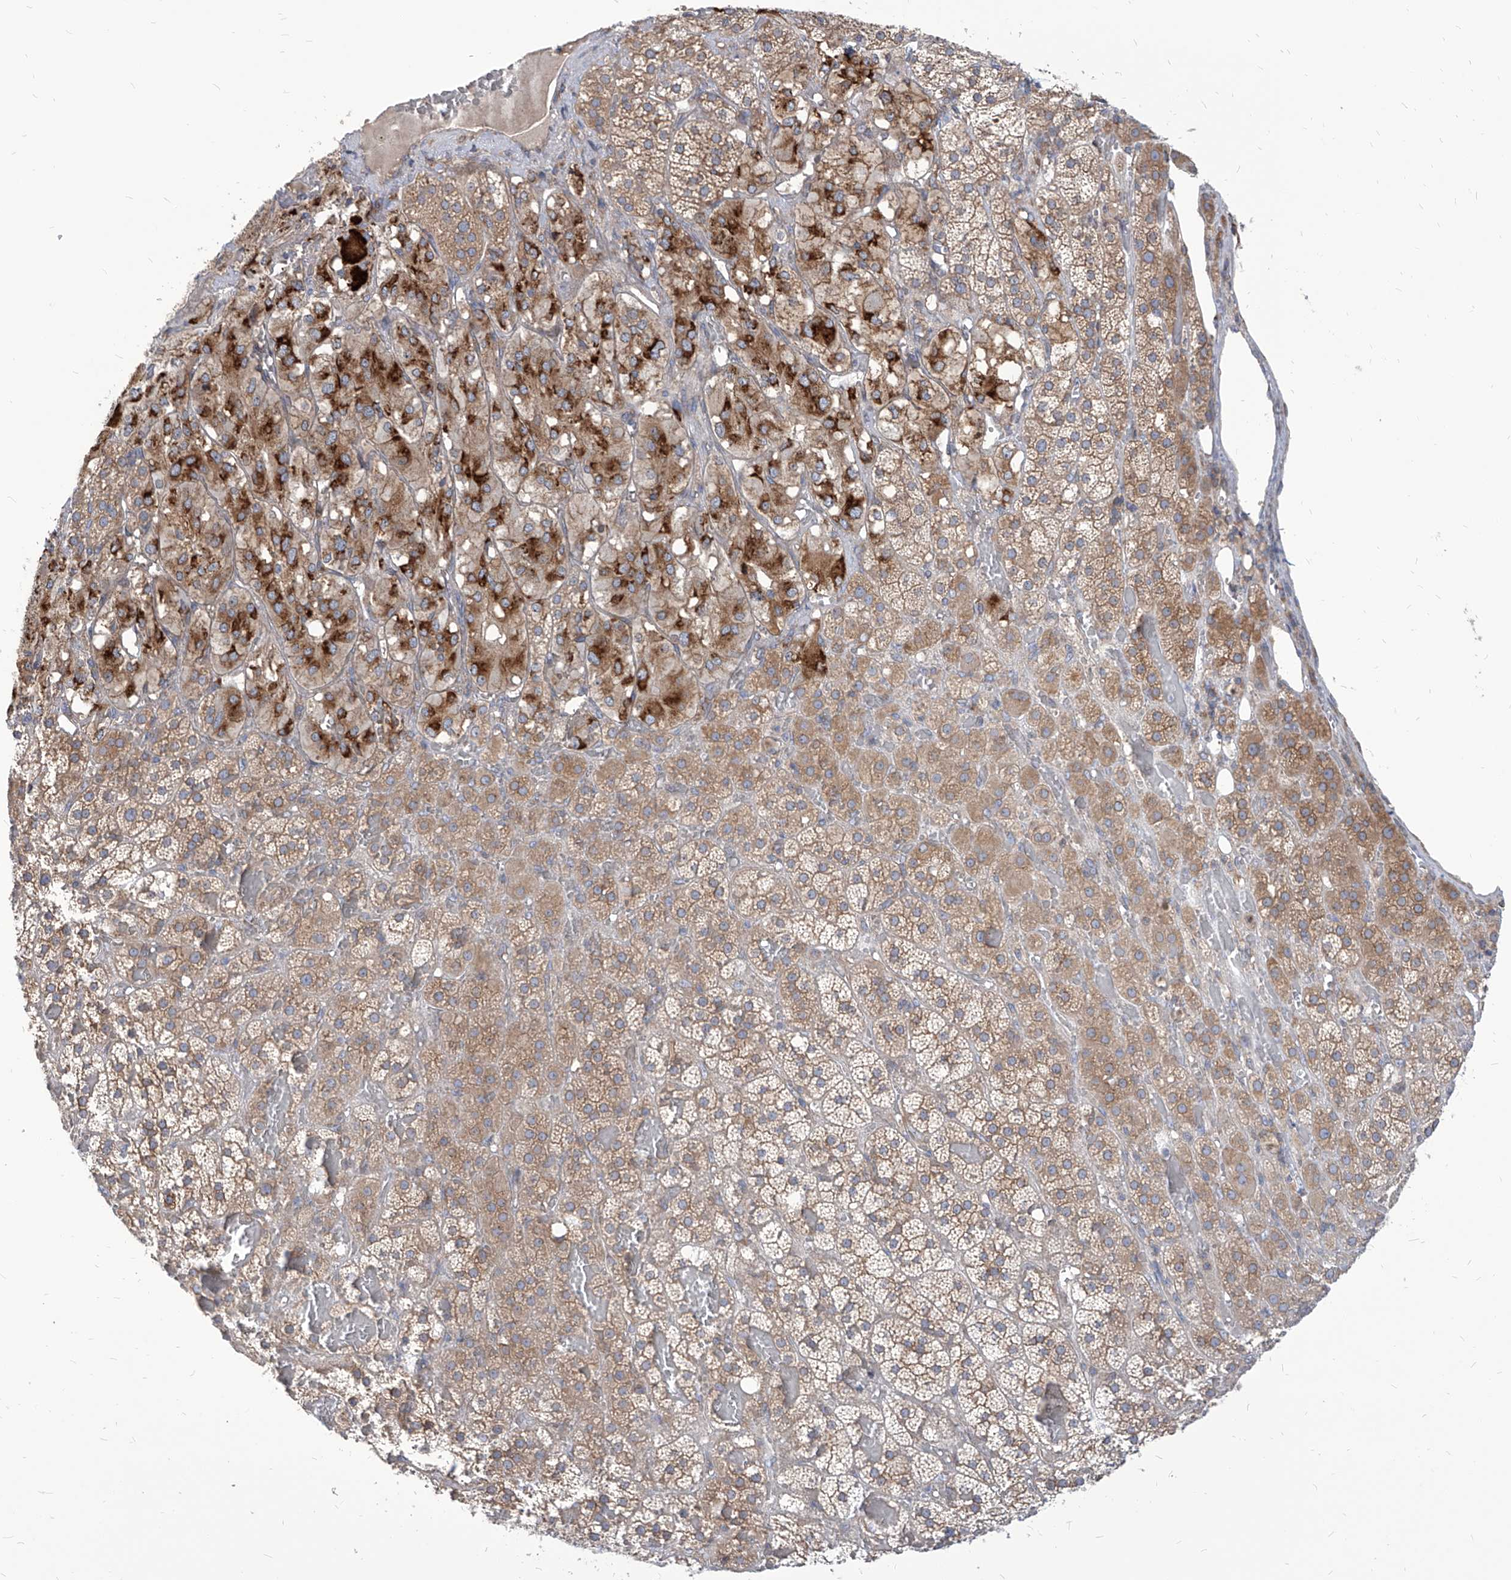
{"staining": {"intensity": "moderate", "quantity": ">75%", "location": "cytoplasmic/membranous"}, "tissue": "adrenal gland", "cell_type": "Glandular cells", "image_type": "normal", "snomed": [{"axis": "morphology", "description": "Normal tissue, NOS"}, {"axis": "topography", "description": "Adrenal gland"}], "caption": "Moderate cytoplasmic/membranous protein expression is seen in about >75% of glandular cells in adrenal gland.", "gene": "FAM83B", "patient": {"sex": "female", "age": 59}}